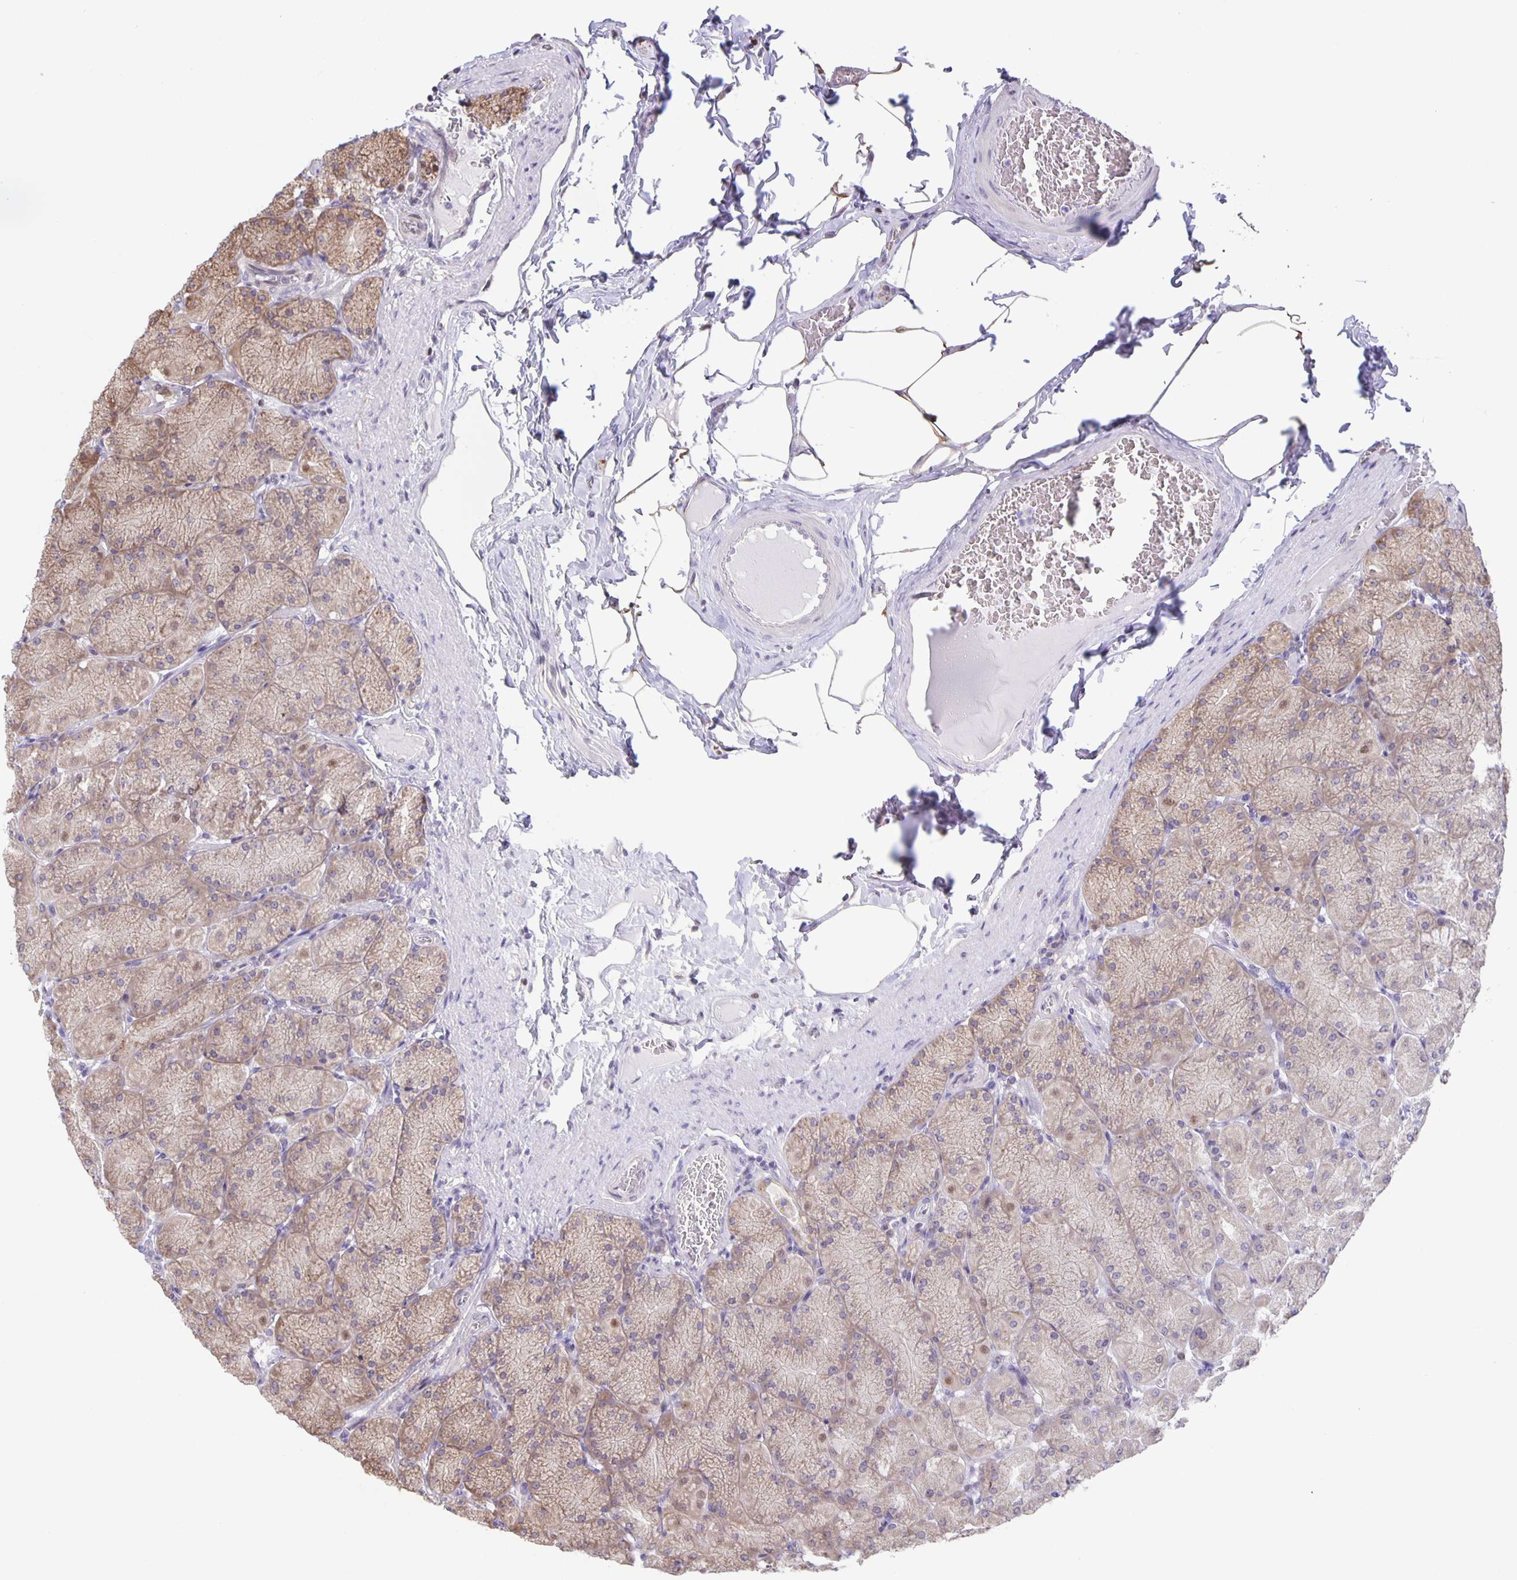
{"staining": {"intensity": "weak", "quantity": "25%-75%", "location": "cytoplasmic/membranous"}, "tissue": "stomach", "cell_type": "Glandular cells", "image_type": "normal", "snomed": [{"axis": "morphology", "description": "Normal tissue, NOS"}, {"axis": "topography", "description": "Stomach, upper"}], "caption": "This image shows immunohistochemistry staining of normal stomach, with low weak cytoplasmic/membranous positivity in about 25%-75% of glandular cells.", "gene": "MAPK12", "patient": {"sex": "female", "age": 56}}